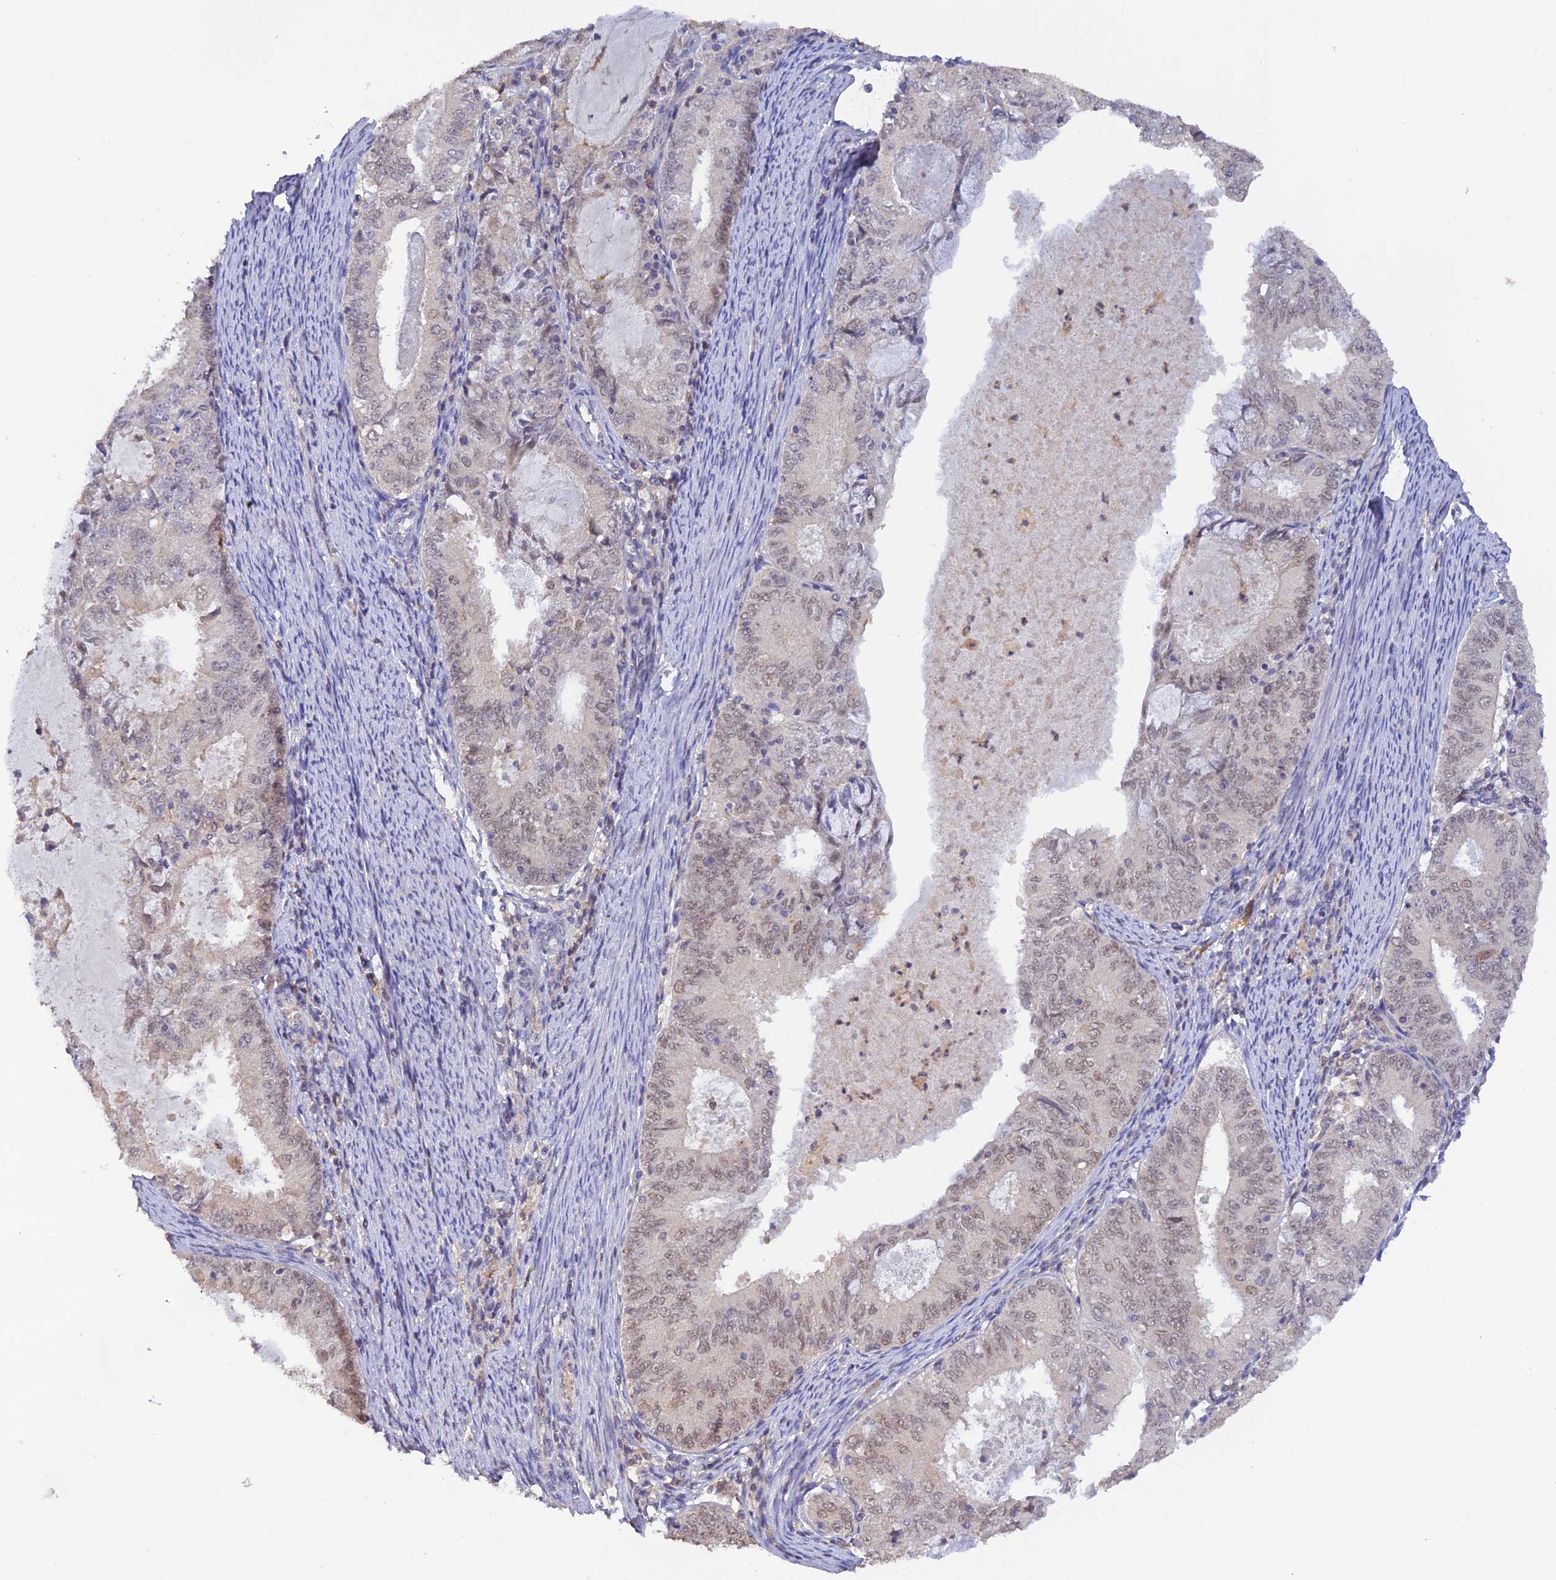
{"staining": {"intensity": "weak", "quantity": "<25%", "location": "nuclear"}, "tissue": "endometrial cancer", "cell_type": "Tumor cells", "image_type": "cancer", "snomed": [{"axis": "morphology", "description": "Adenocarcinoma, NOS"}, {"axis": "topography", "description": "Endometrium"}], "caption": "Tumor cells are negative for brown protein staining in endometrial cancer (adenocarcinoma).", "gene": "ZNF436", "patient": {"sex": "female", "age": 57}}